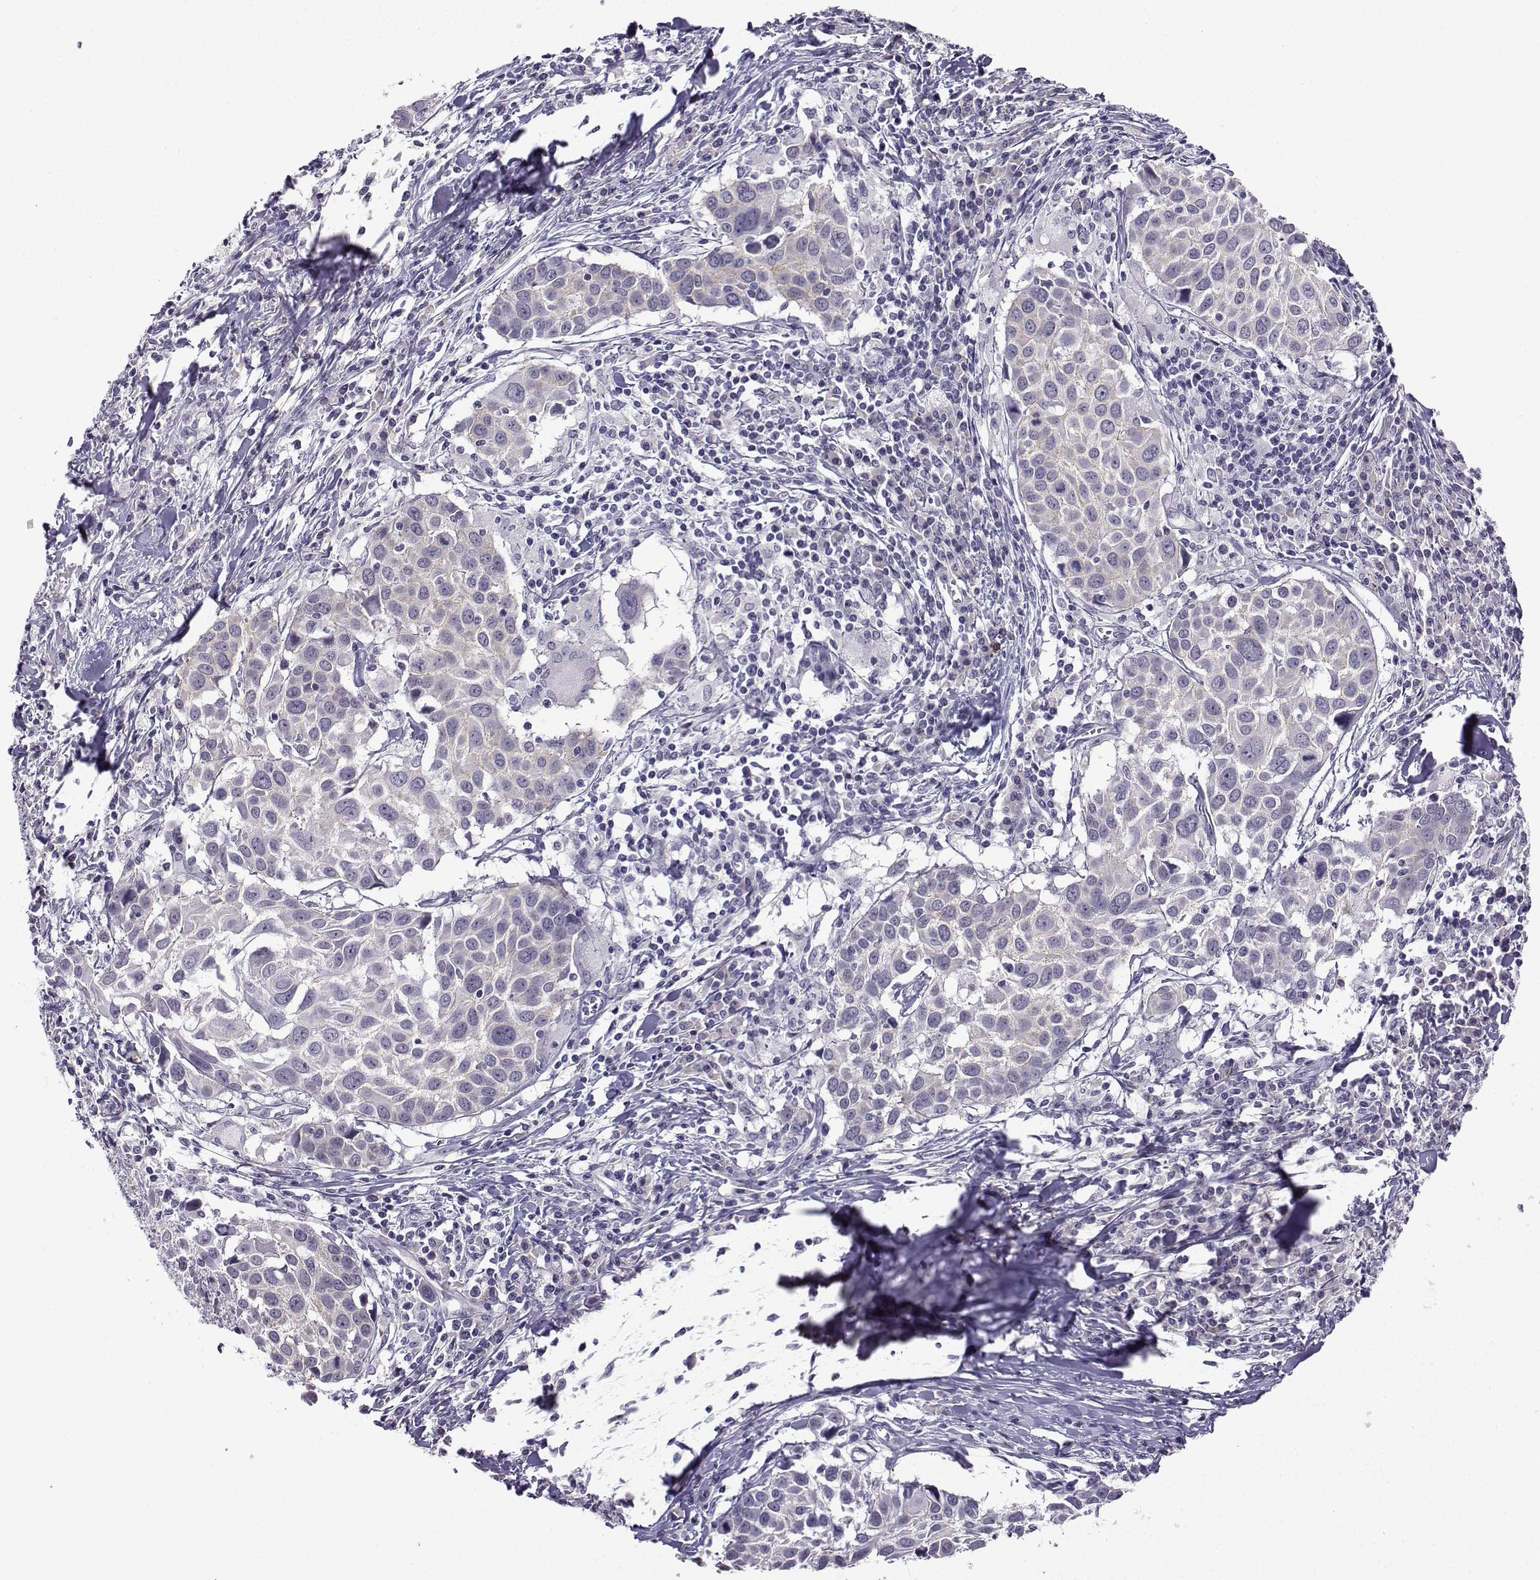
{"staining": {"intensity": "negative", "quantity": "none", "location": "none"}, "tissue": "lung cancer", "cell_type": "Tumor cells", "image_type": "cancer", "snomed": [{"axis": "morphology", "description": "Squamous cell carcinoma, NOS"}, {"axis": "topography", "description": "Lung"}], "caption": "A micrograph of lung squamous cell carcinoma stained for a protein shows no brown staining in tumor cells.", "gene": "LRFN2", "patient": {"sex": "male", "age": 57}}